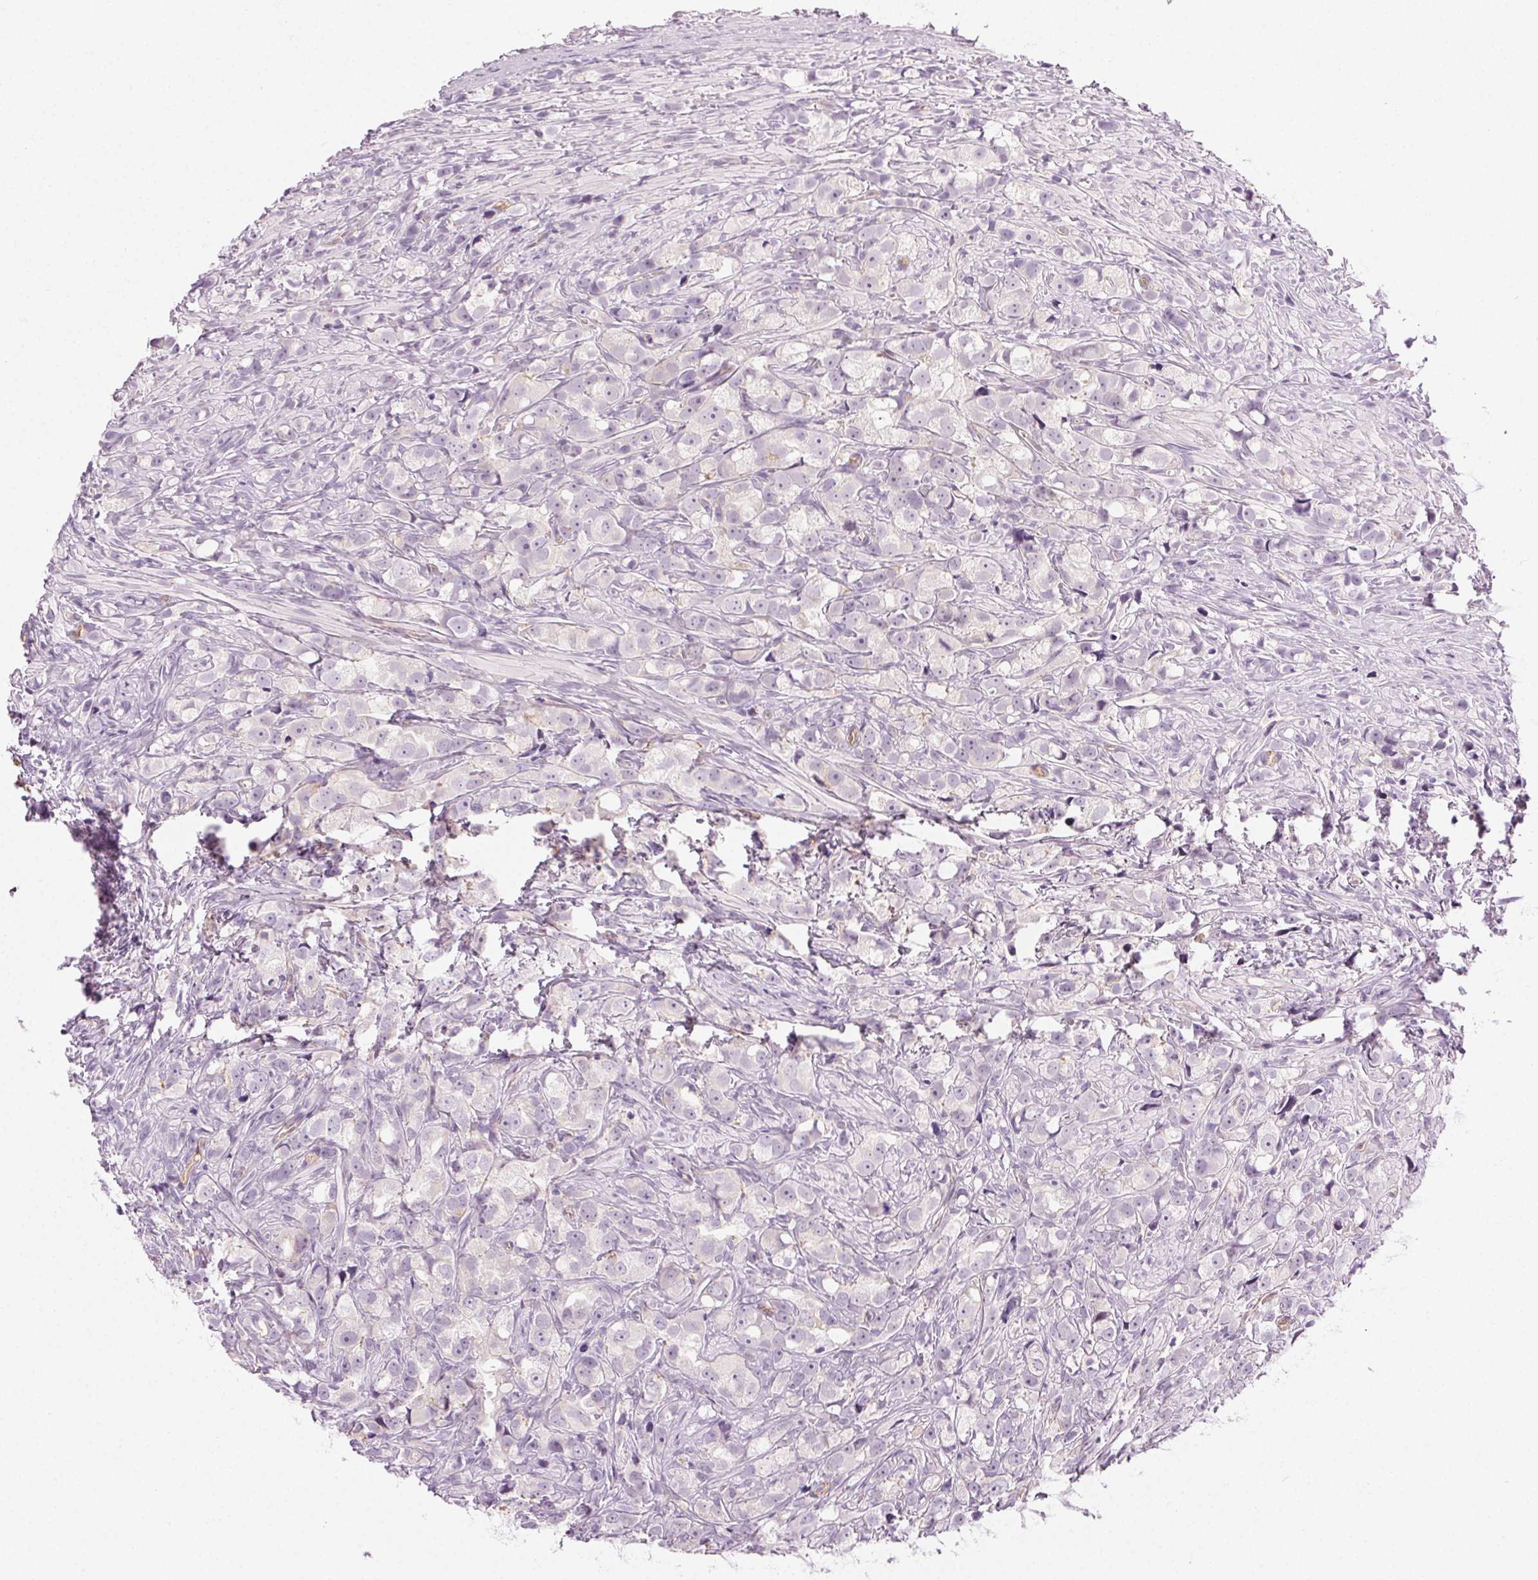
{"staining": {"intensity": "negative", "quantity": "none", "location": "none"}, "tissue": "prostate cancer", "cell_type": "Tumor cells", "image_type": "cancer", "snomed": [{"axis": "morphology", "description": "Adenocarcinoma, High grade"}, {"axis": "topography", "description": "Prostate"}], "caption": "High power microscopy histopathology image of an IHC image of adenocarcinoma (high-grade) (prostate), revealing no significant staining in tumor cells.", "gene": "AIF1L", "patient": {"sex": "male", "age": 75}}